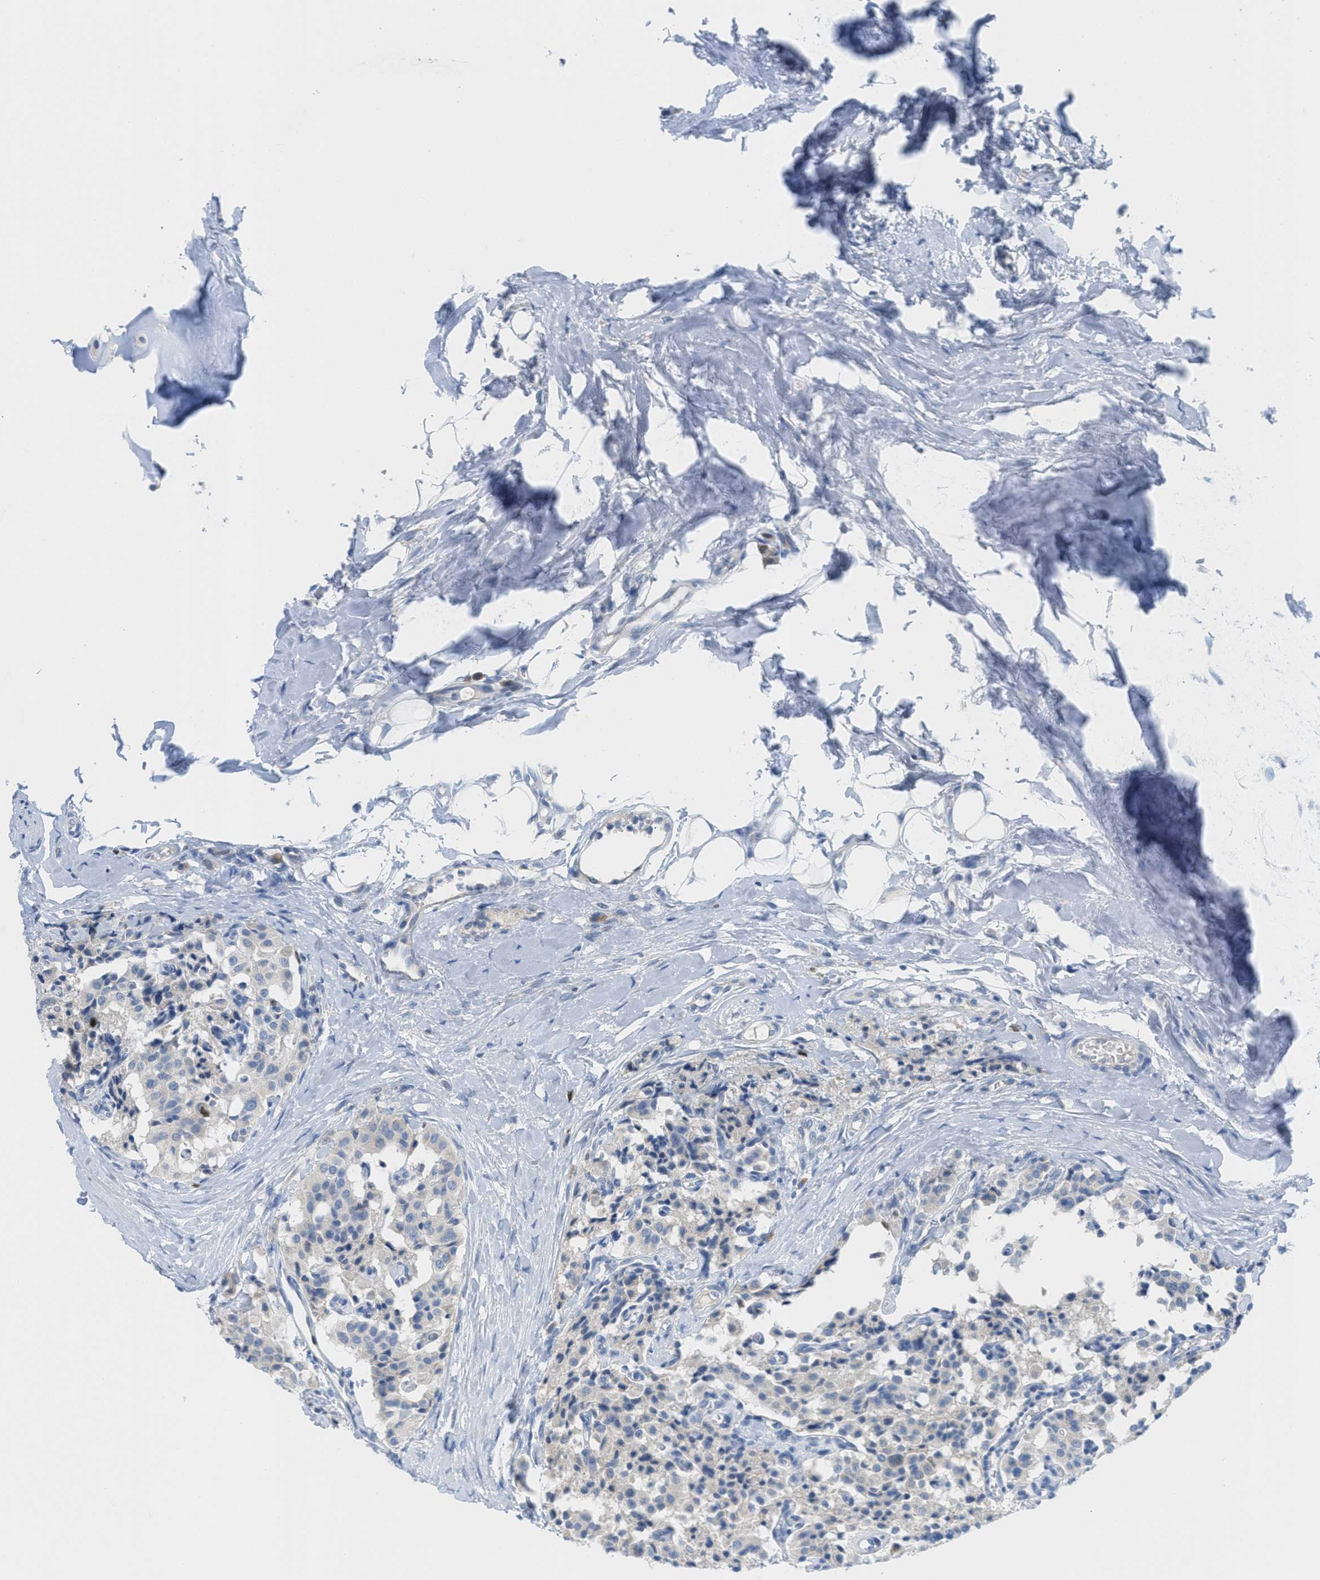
{"staining": {"intensity": "negative", "quantity": "none", "location": "none"}, "tissue": "carcinoid", "cell_type": "Tumor cells", "image_type": "cancer", "snomed": [{"axis": "morphology", "description": "Carcinoid, malignant, NOS"}, {"axis": "topography", "description": "Lung"}], "caption": "Tumor cells show no significant protein expression in malignant carcinoid.", "gene": "ORC6", "patient": {"sex": "male", "age": 30}}